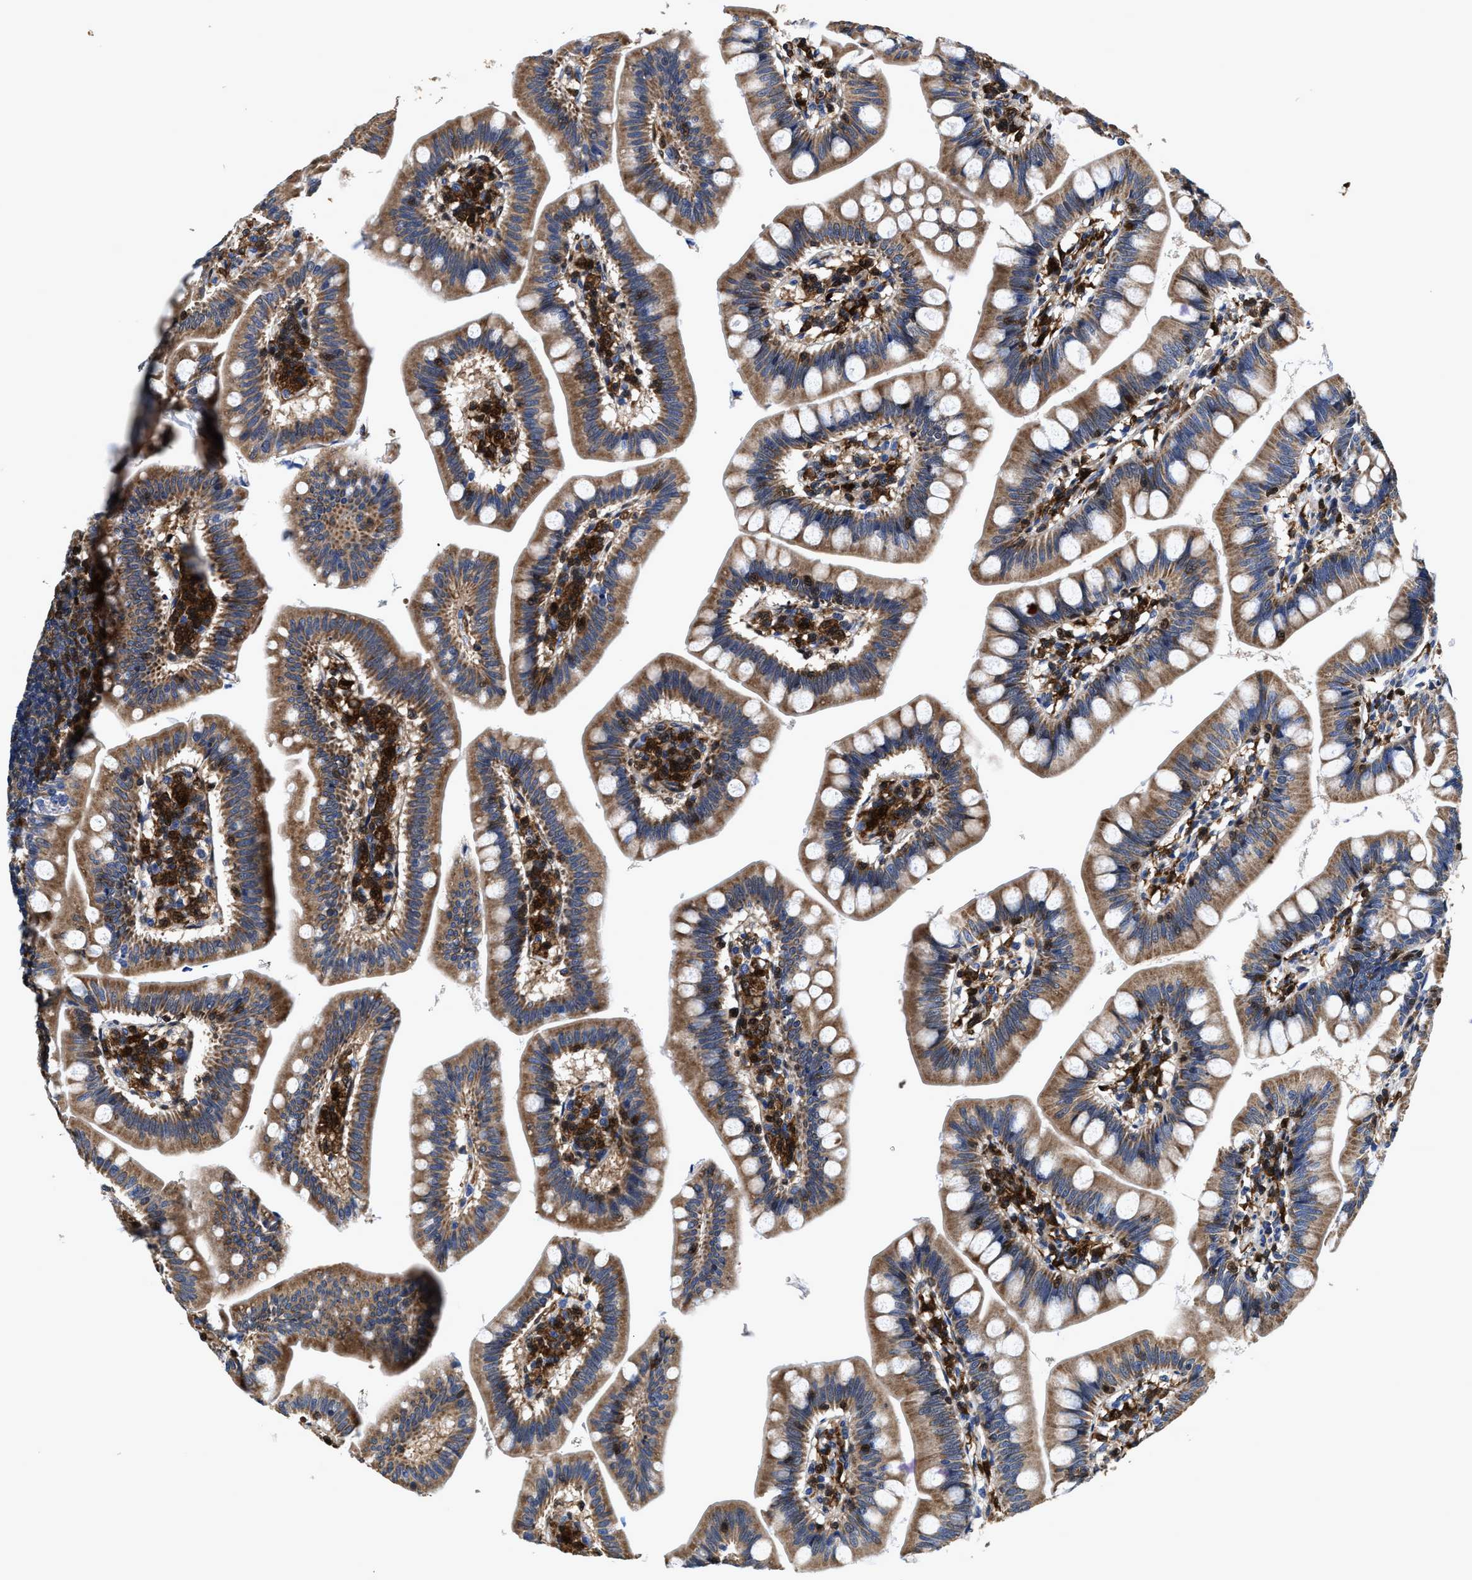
{"staining": {"intensity": "strong", "quantity": ">75%", "location": "cytoplasmic/membranous"}, "tissue": "small intestine", "cell_type": "Glandular cells", "image_type": "normal", "snomed": [{"axis": "morphology", "description": "Normal tissue, NOS"}, {"axis": "topography", "description": "Small intestine"}], "caption": "A brown stain shows strong cytoplasmic/membranous expression of a protein in glandular cells of benign small intestine.", "gene": "RGS10", "patient": {"sex": "male", "age": 7}}